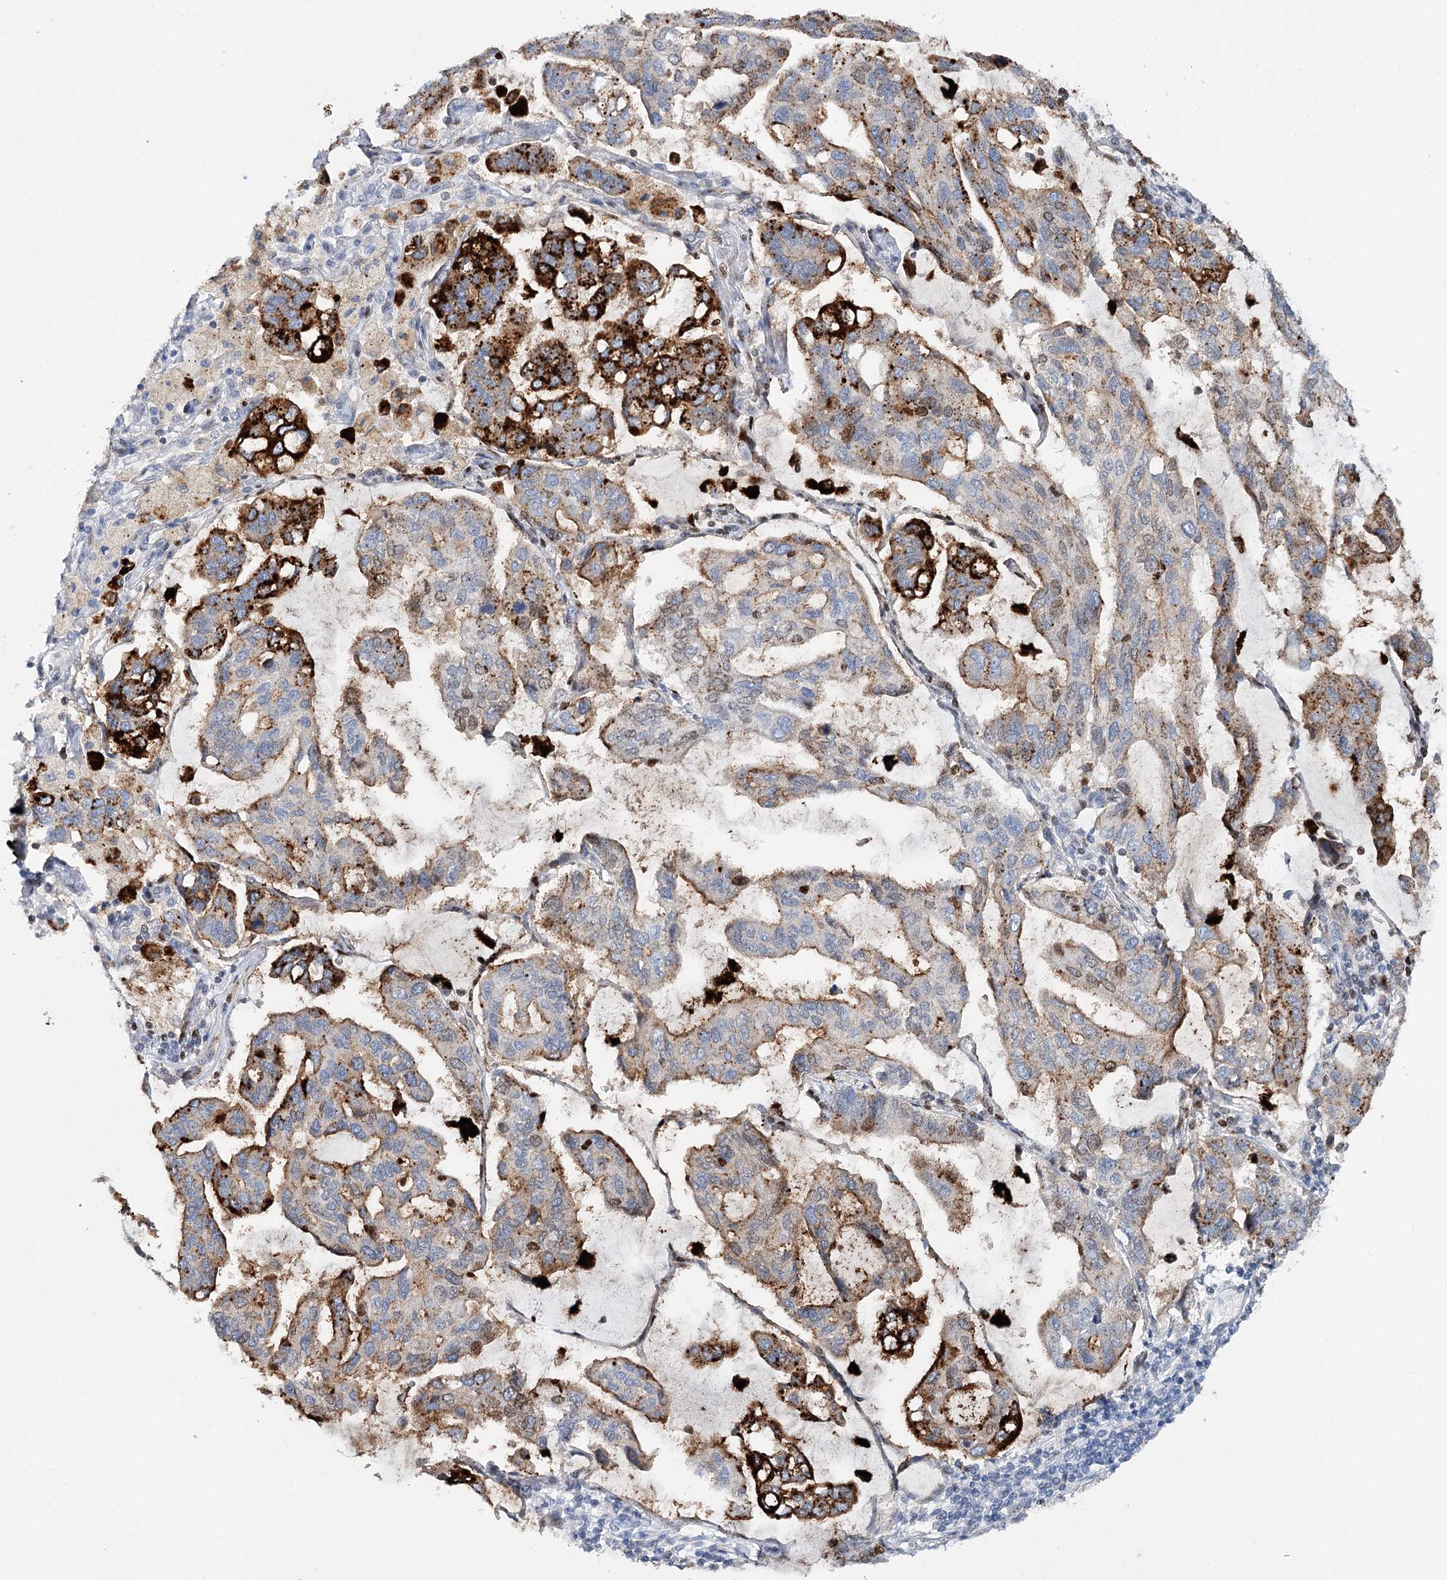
{"staining": {"intensity": "strong", "quantity": "25%-75%", "location": "cytoplasmic/membranous"}, "tissue": "lung cancer", "cell_type": "Tumor cells", "image_type": "cancer", "snomed": [{"axis": "morphology", "description": "Adenocarcinoma, NOS"}, {"axis": "topography", "description": "Lung"}], "caption": "A micrograph of human lung cancer (adenocarcinoma) stained for a protein reveals strong cytoplasmic/membranous brown staining in tumor cells.", "gene": "CEACAM8", "patient": {"sex": "male", "age": 64}}